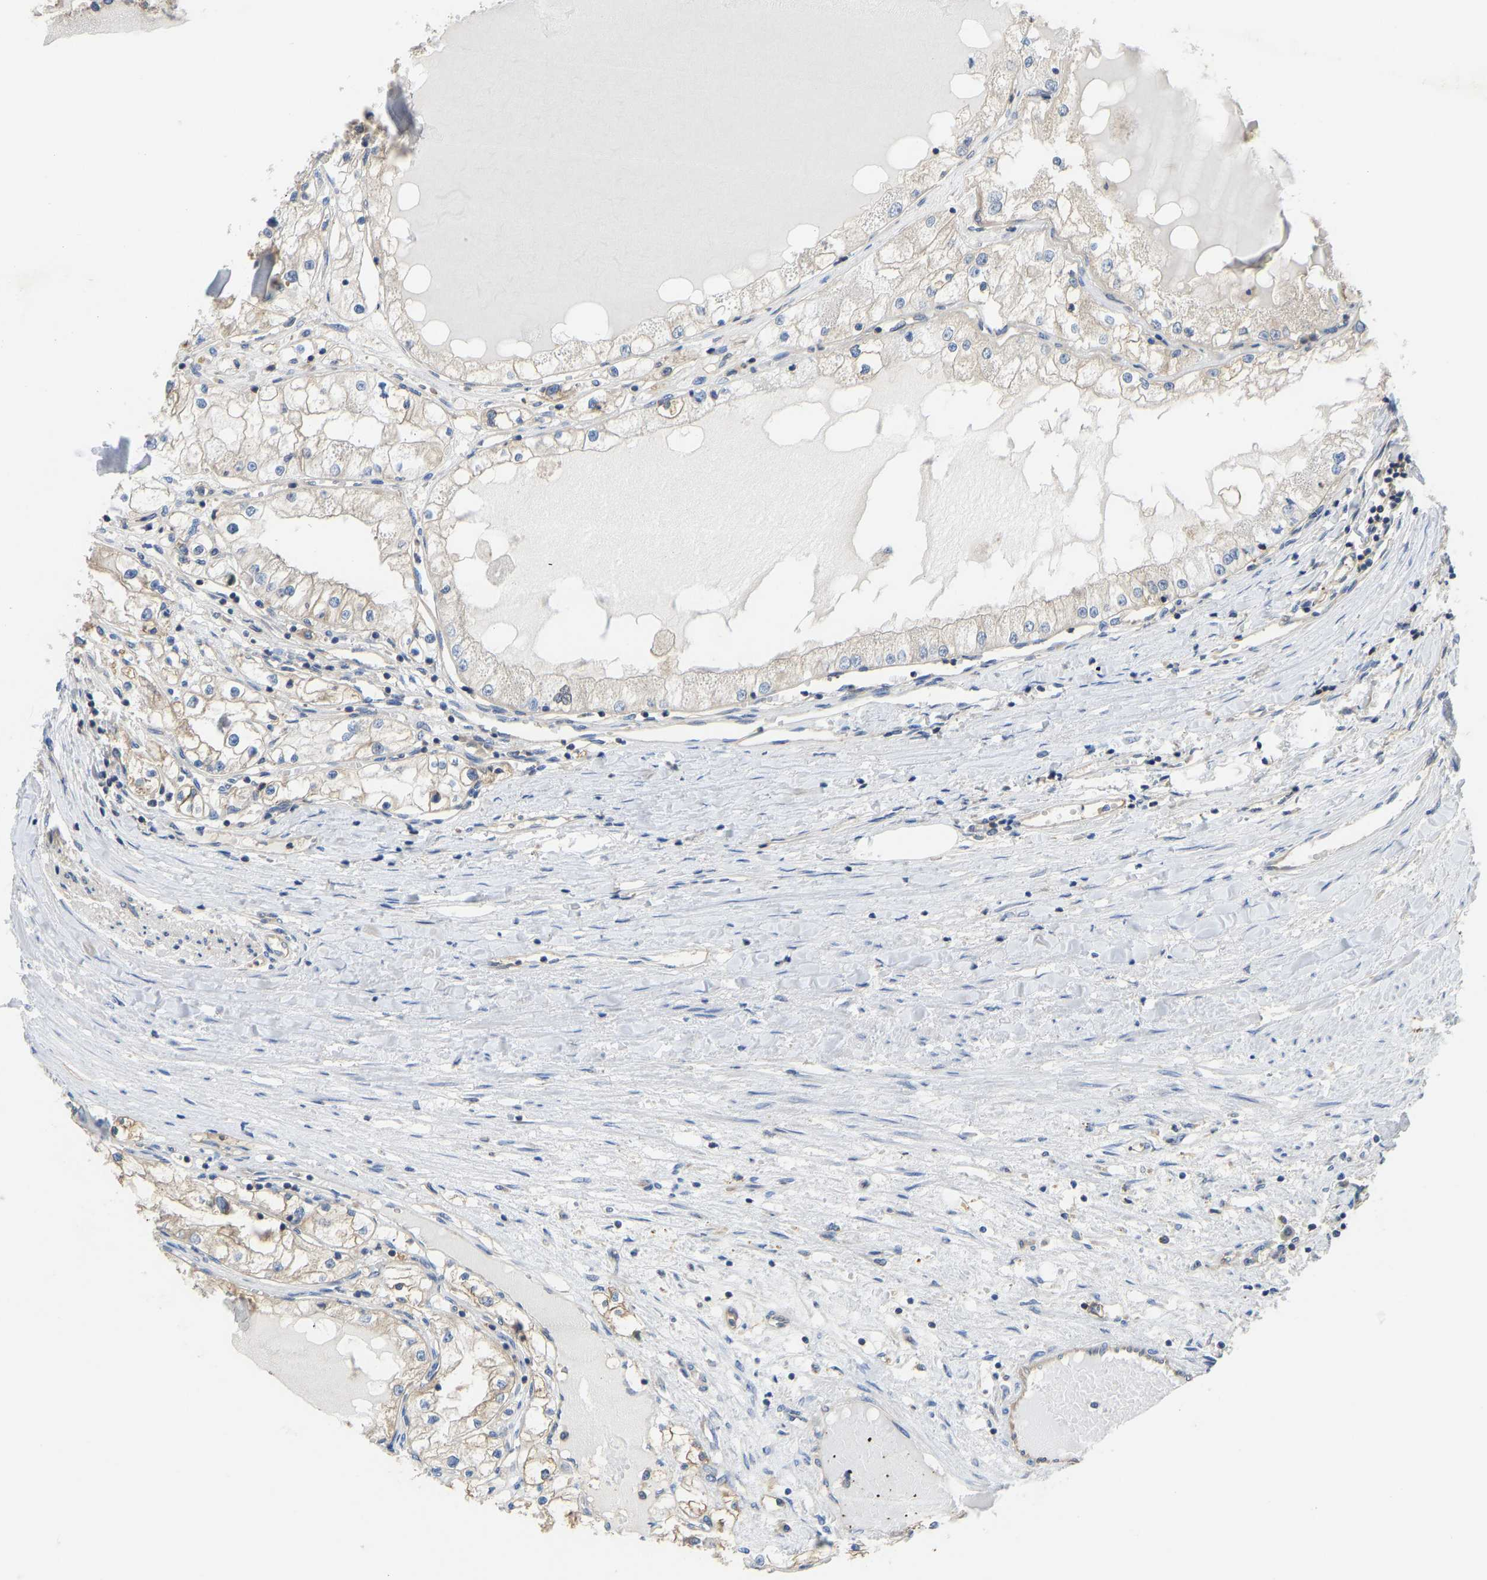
{"staining": {"intensity": "weak", "quantity": ">75%", "location": "cytoplasmic/membranous"}, "tissue": "renal cancer", "cell_type": "Tumor cells", "image_type": "cancer", "snomed": [{"axis": "morphology", "description": "Adenocarcinoma, NOS"}, {"axis": "topography", "description": "Kidney"}], "caption": "Protein staining of adenocarcinoma (renal) tissue displays weak cytoplasmic/membranous expression in approximately >75% of tumor cells. Immunohistochemistry stains the protein of interest in brown and the nuclei are stained blue.", "gene": "PPP3CA", "patient": {"sex": "male", "age": 68}}